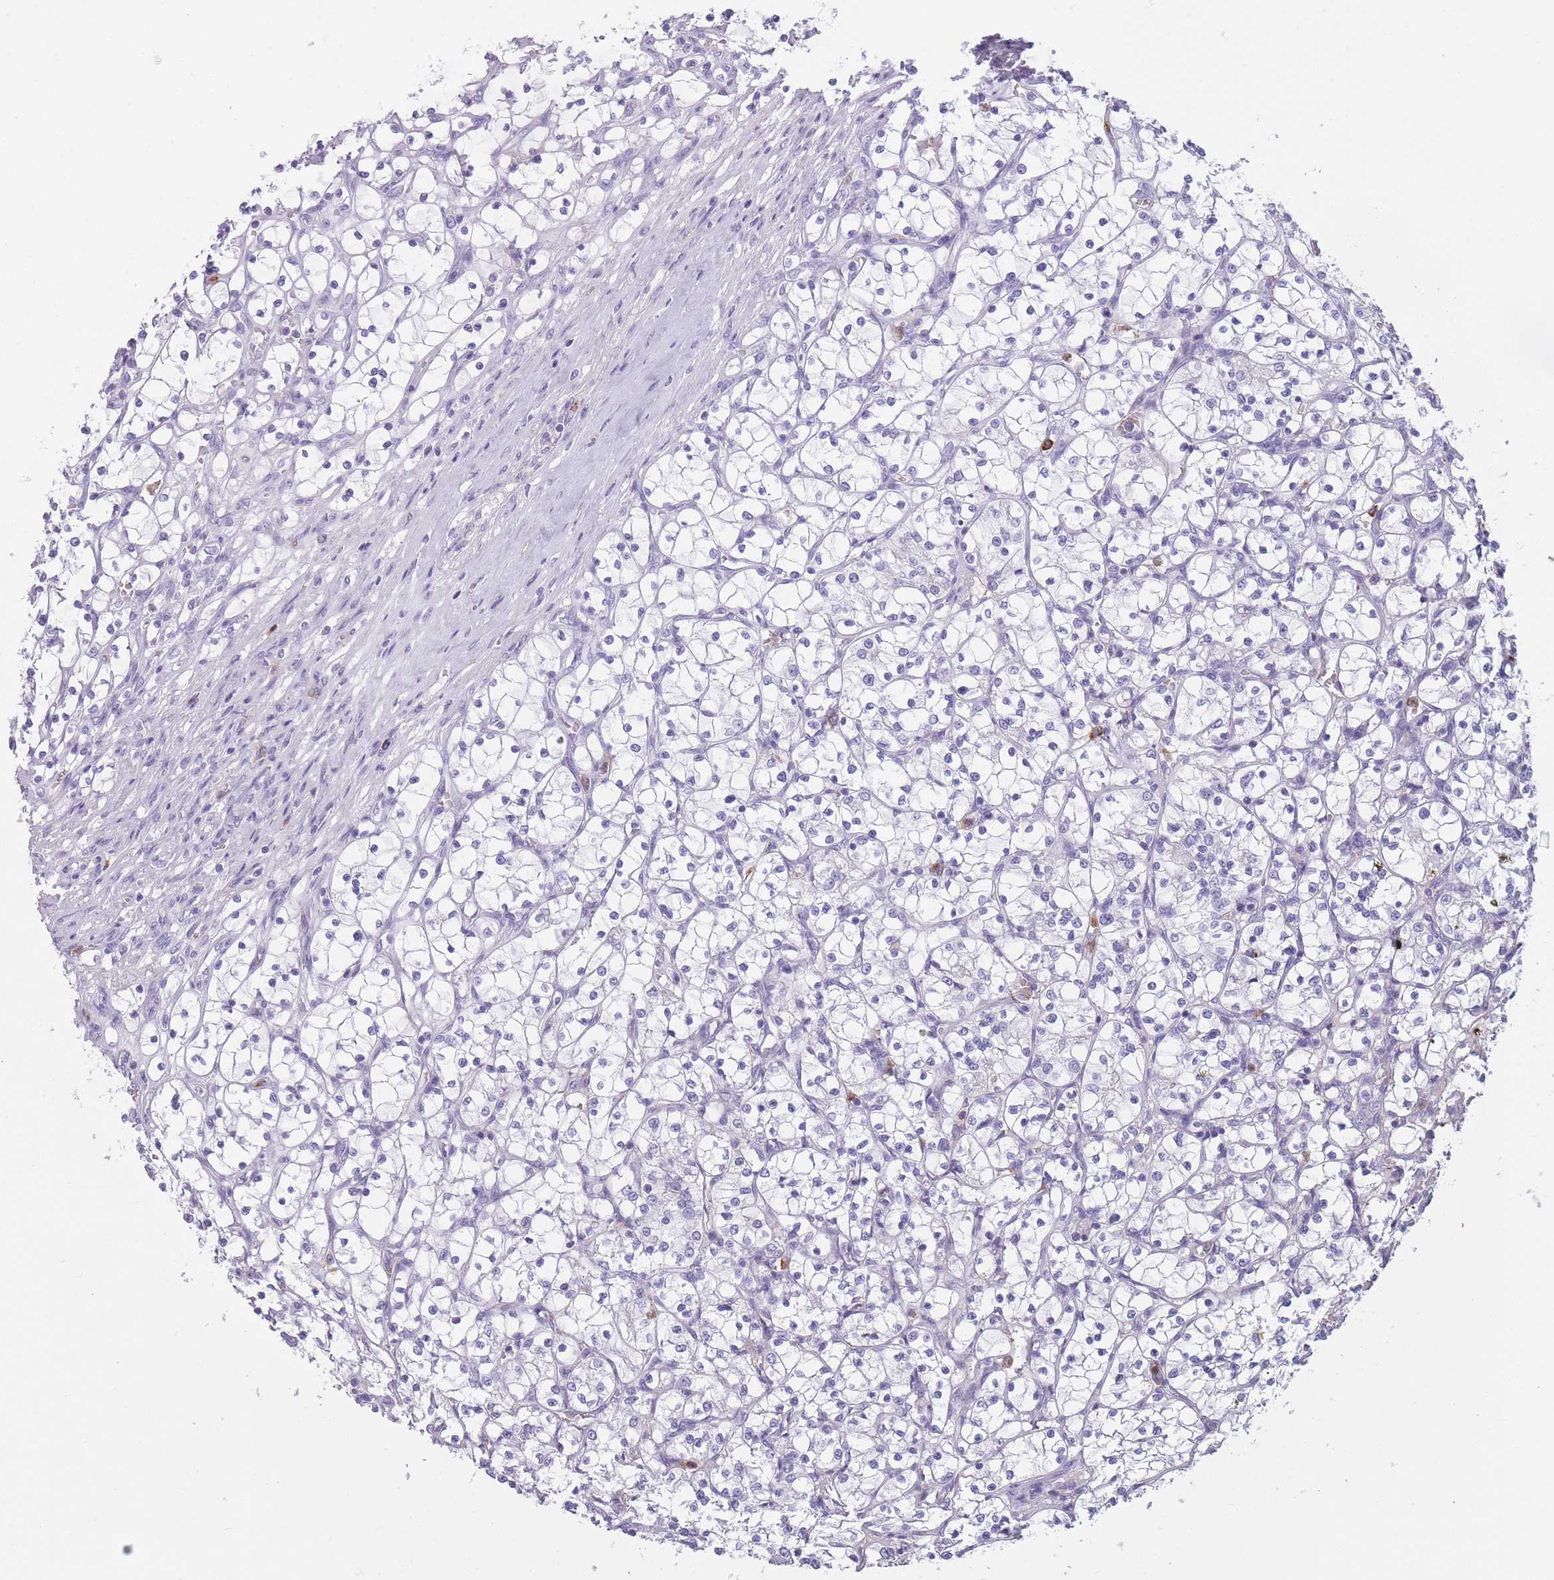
{"staining": {"intensity": "negative", "quantity": "none", "location": "none"}, "tissue": "renal cancer", "cell_type": "Tumor cells", "image_type": "cancer", "snomed": [{"axis": "morphology", "description": "Adenocarcinoma, NOS"}, {"axis": "topography", "description": "Kidney"}], "caption": "This image is of renal cancer stained with immunohistochemistry to label a protein in brown with the nuclei are counter-stained blue. There is no staining in tumor cells.", "gene": "CR1L", "patient": {"sex": "female", "age": 69}}